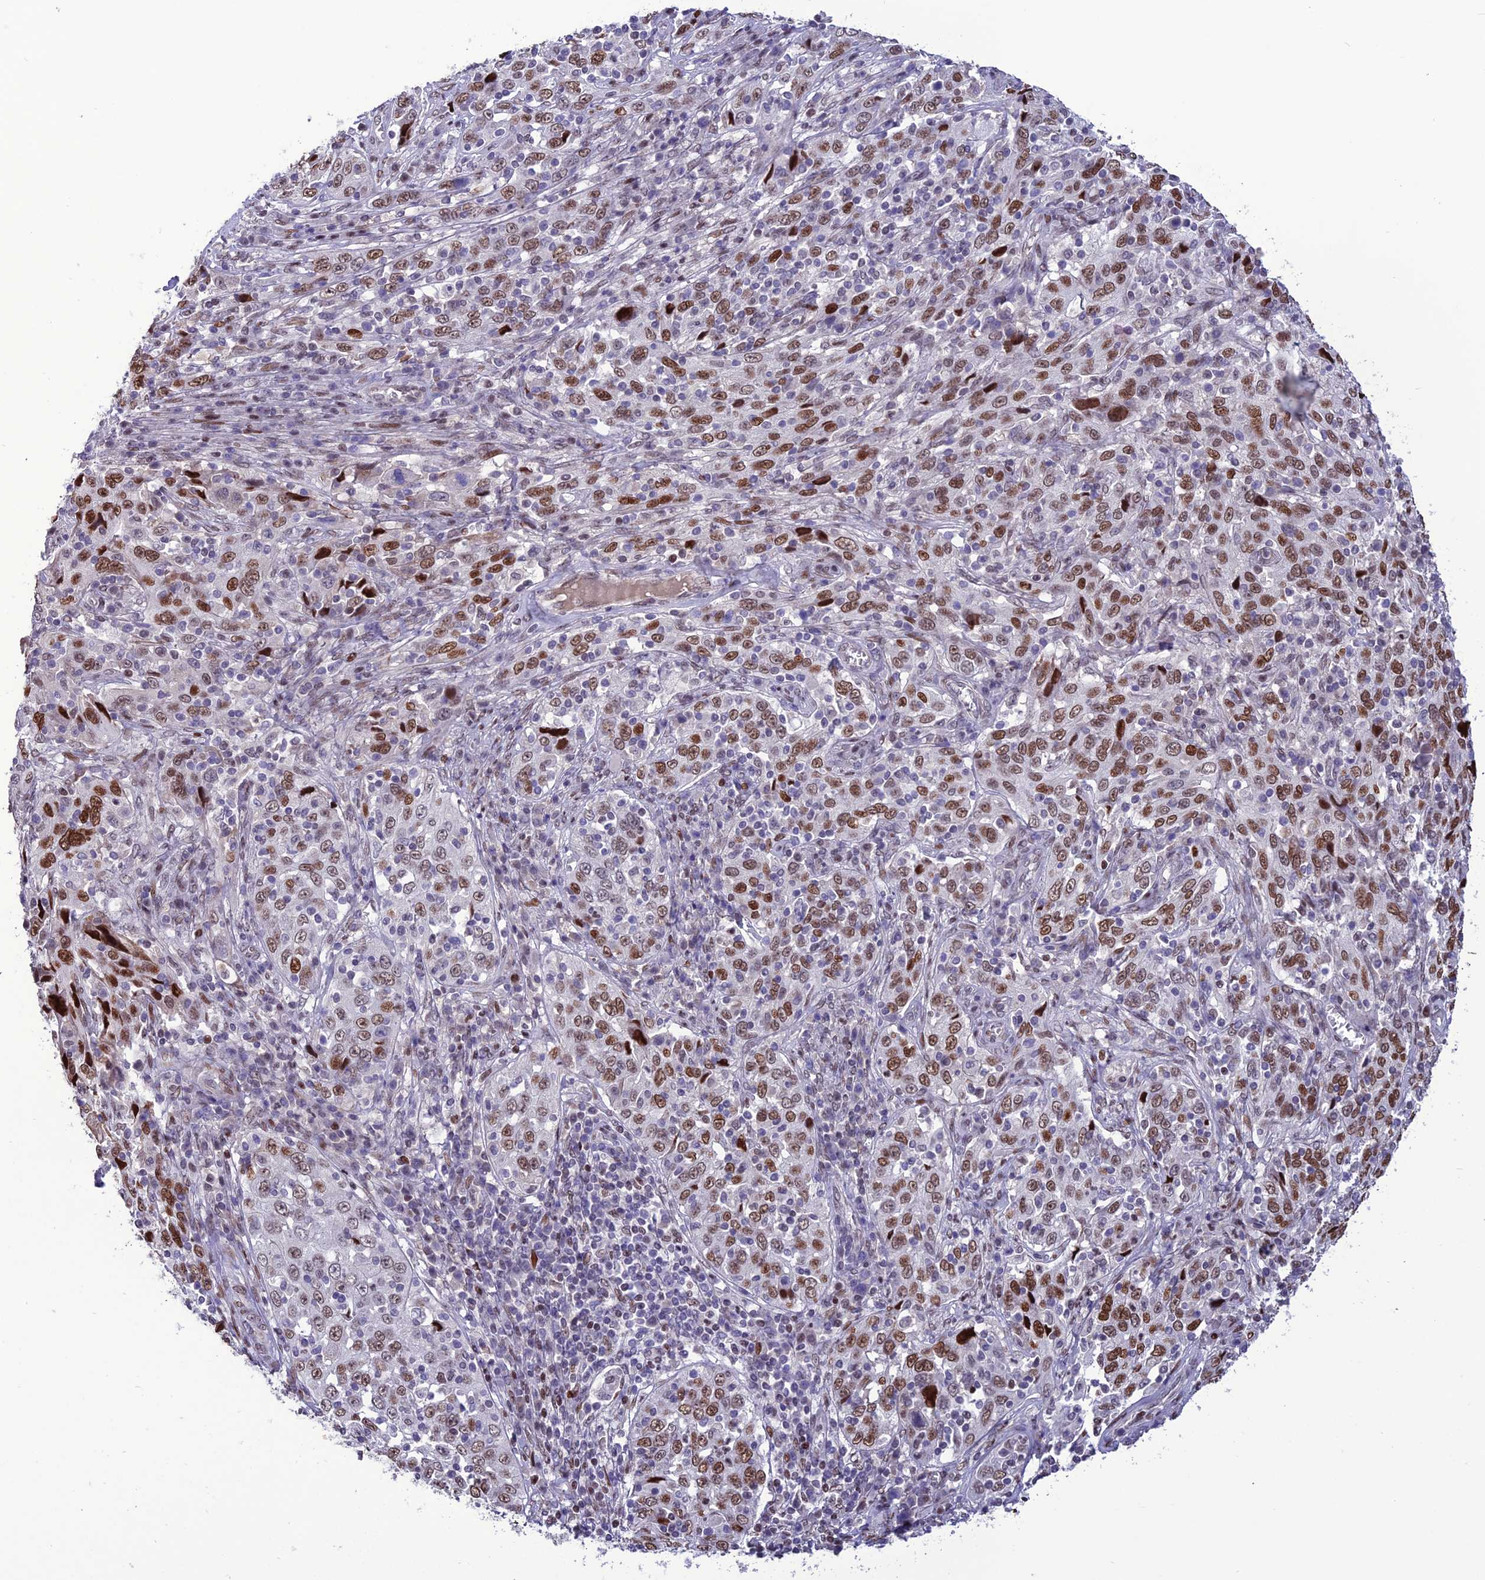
{"staining": {"intensity": "moderate", "quantity": ">75%", "location": "nuclear"}, "tissue": "cervical cancer", "cell_type": "Tumor cells", "image_type": "cancer", "snomed": [{"axis": "morphology", "description": "Squamous cell carcinoma, NOS"}, {"axis": "topography", "description": "Cervix"}], "caption": "Cervical cancer tissue shows moderate nuclear positivity in approximately >75% of tumor cells, visualized by immunohistochemistry.", "gene": "ZNF707", "patient": {"sex": "female", "age": 46}}